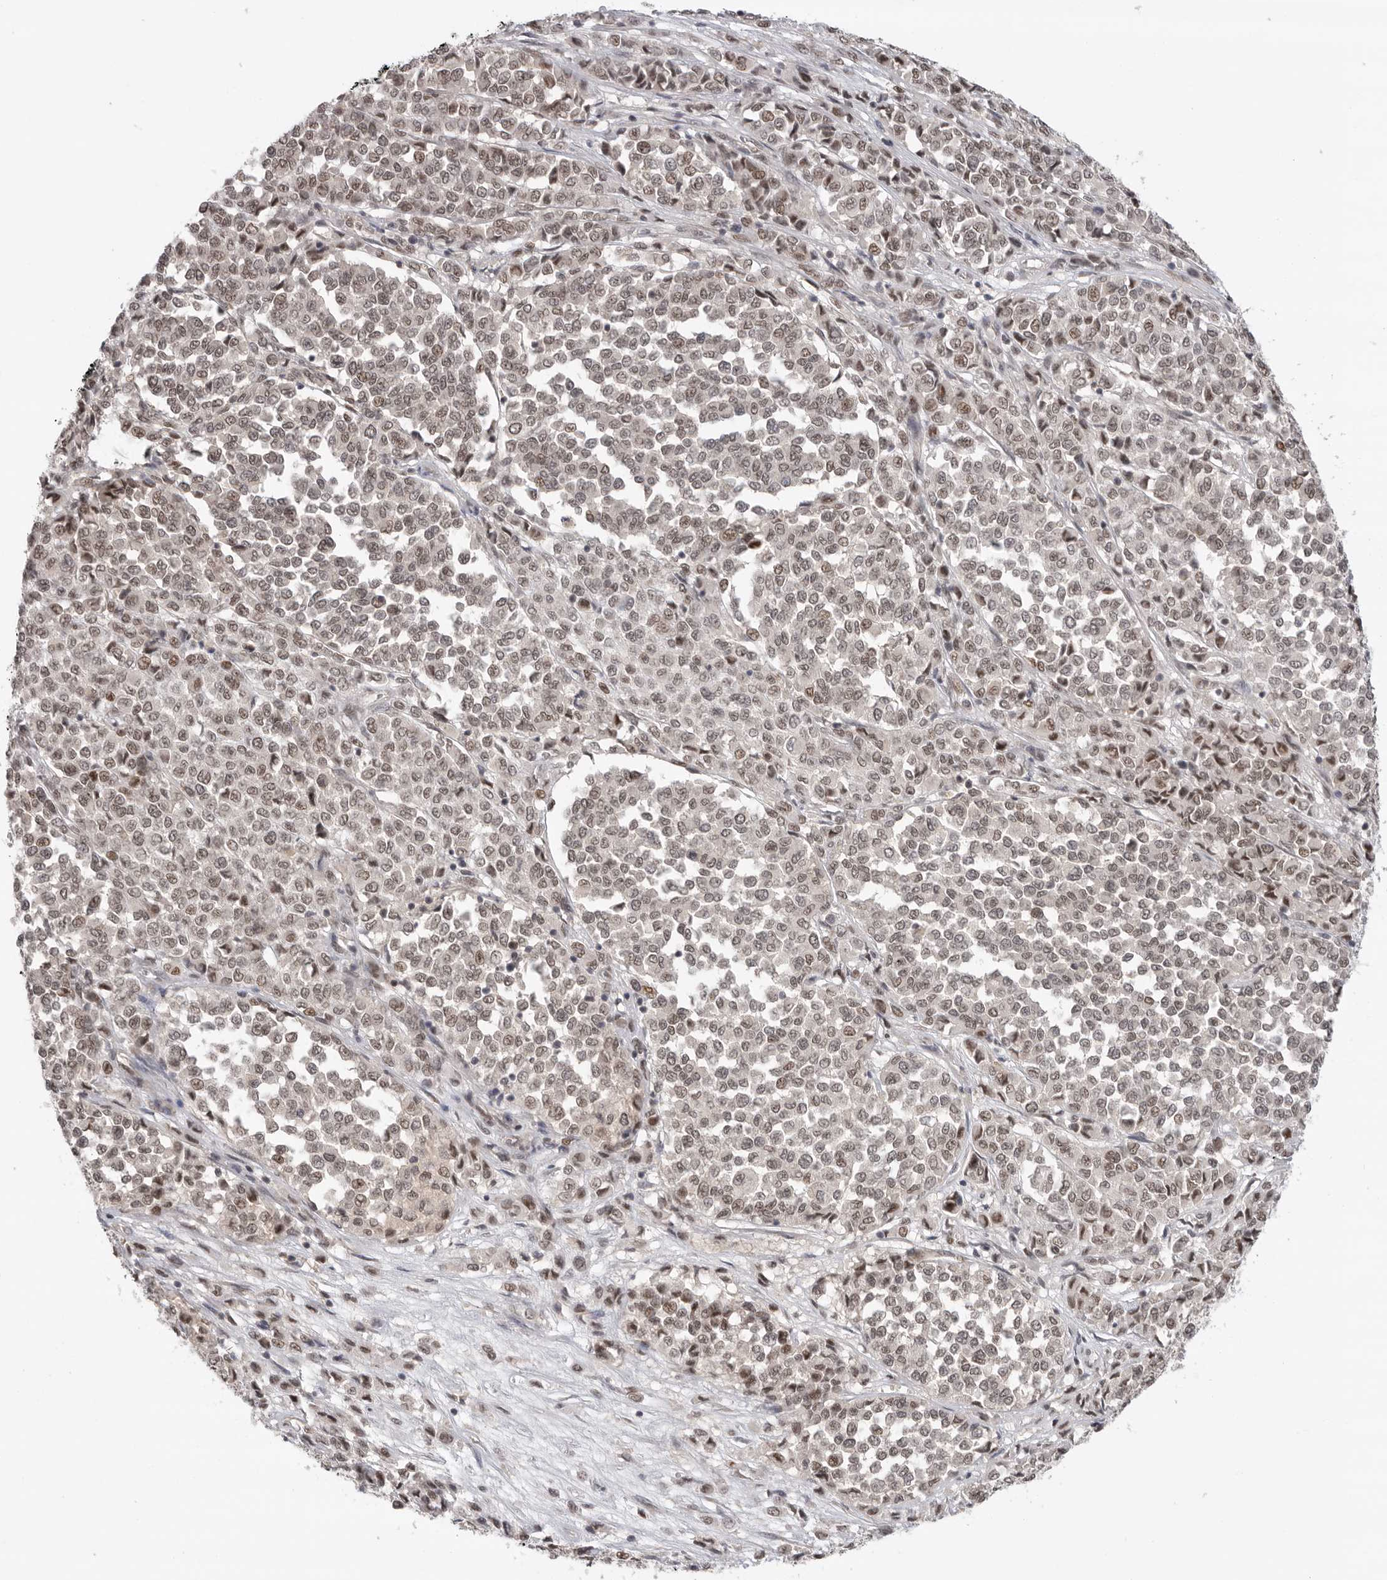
{"staining": {"intensity": "weak", "quantity": ">75%", "location": "nuclear"}, "tissue": "melanoma", "cell_type": "Tumor cells", "image_type": "cancer", "snomed": [{"axis": "morphology", "description": "Malignant melanoma, Metastatic site"}, {"axis": "topography", "description": "Pancreas"}], "caption": "This is an image of immunohistochemistry (IHC) staining of malignant melanoma (metastatic site), which shows weak expression in the nuclear of tumor cells.", "gene": "ZNF830", "patient": {"sex": "female", "age": 30}}